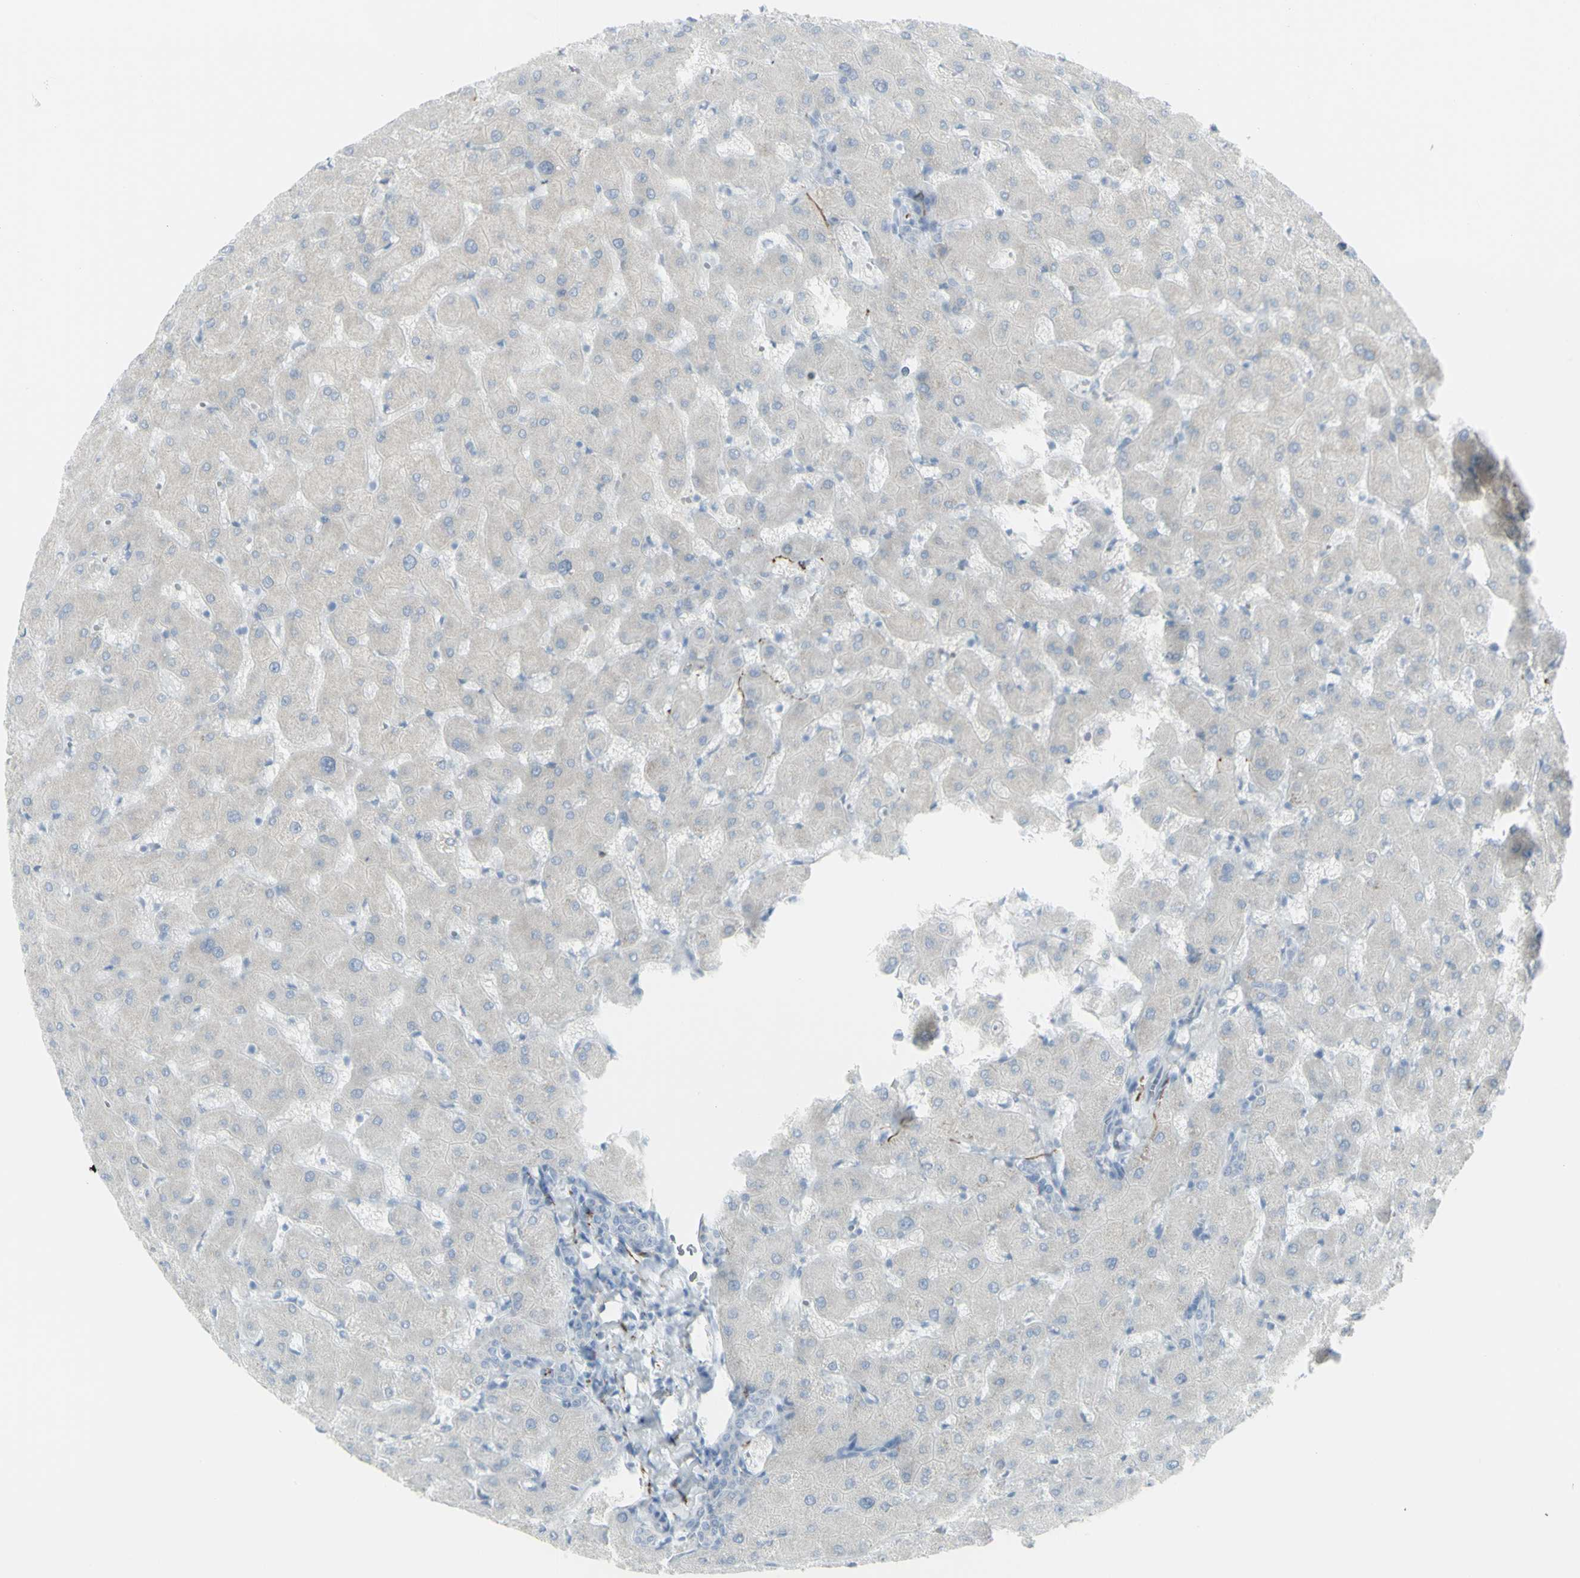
{"staining": {"intensity": "negative", "quantity": "none", "location": "none"}, "tissue": "liver", "cell_type": "Cholangiocytes", "image_type": "normal", "snomed": [{"axis": "morphology", "description": "Normal tissue, NOS"}, {"axis": "topography", "description": "Liver"}], "caption": "The photomicrograph exhibits no staining of cholangiocytes in unremarkable liver.", "gene": "ENSG00000198211", "patient": {"sex": "female", "age": 63}}